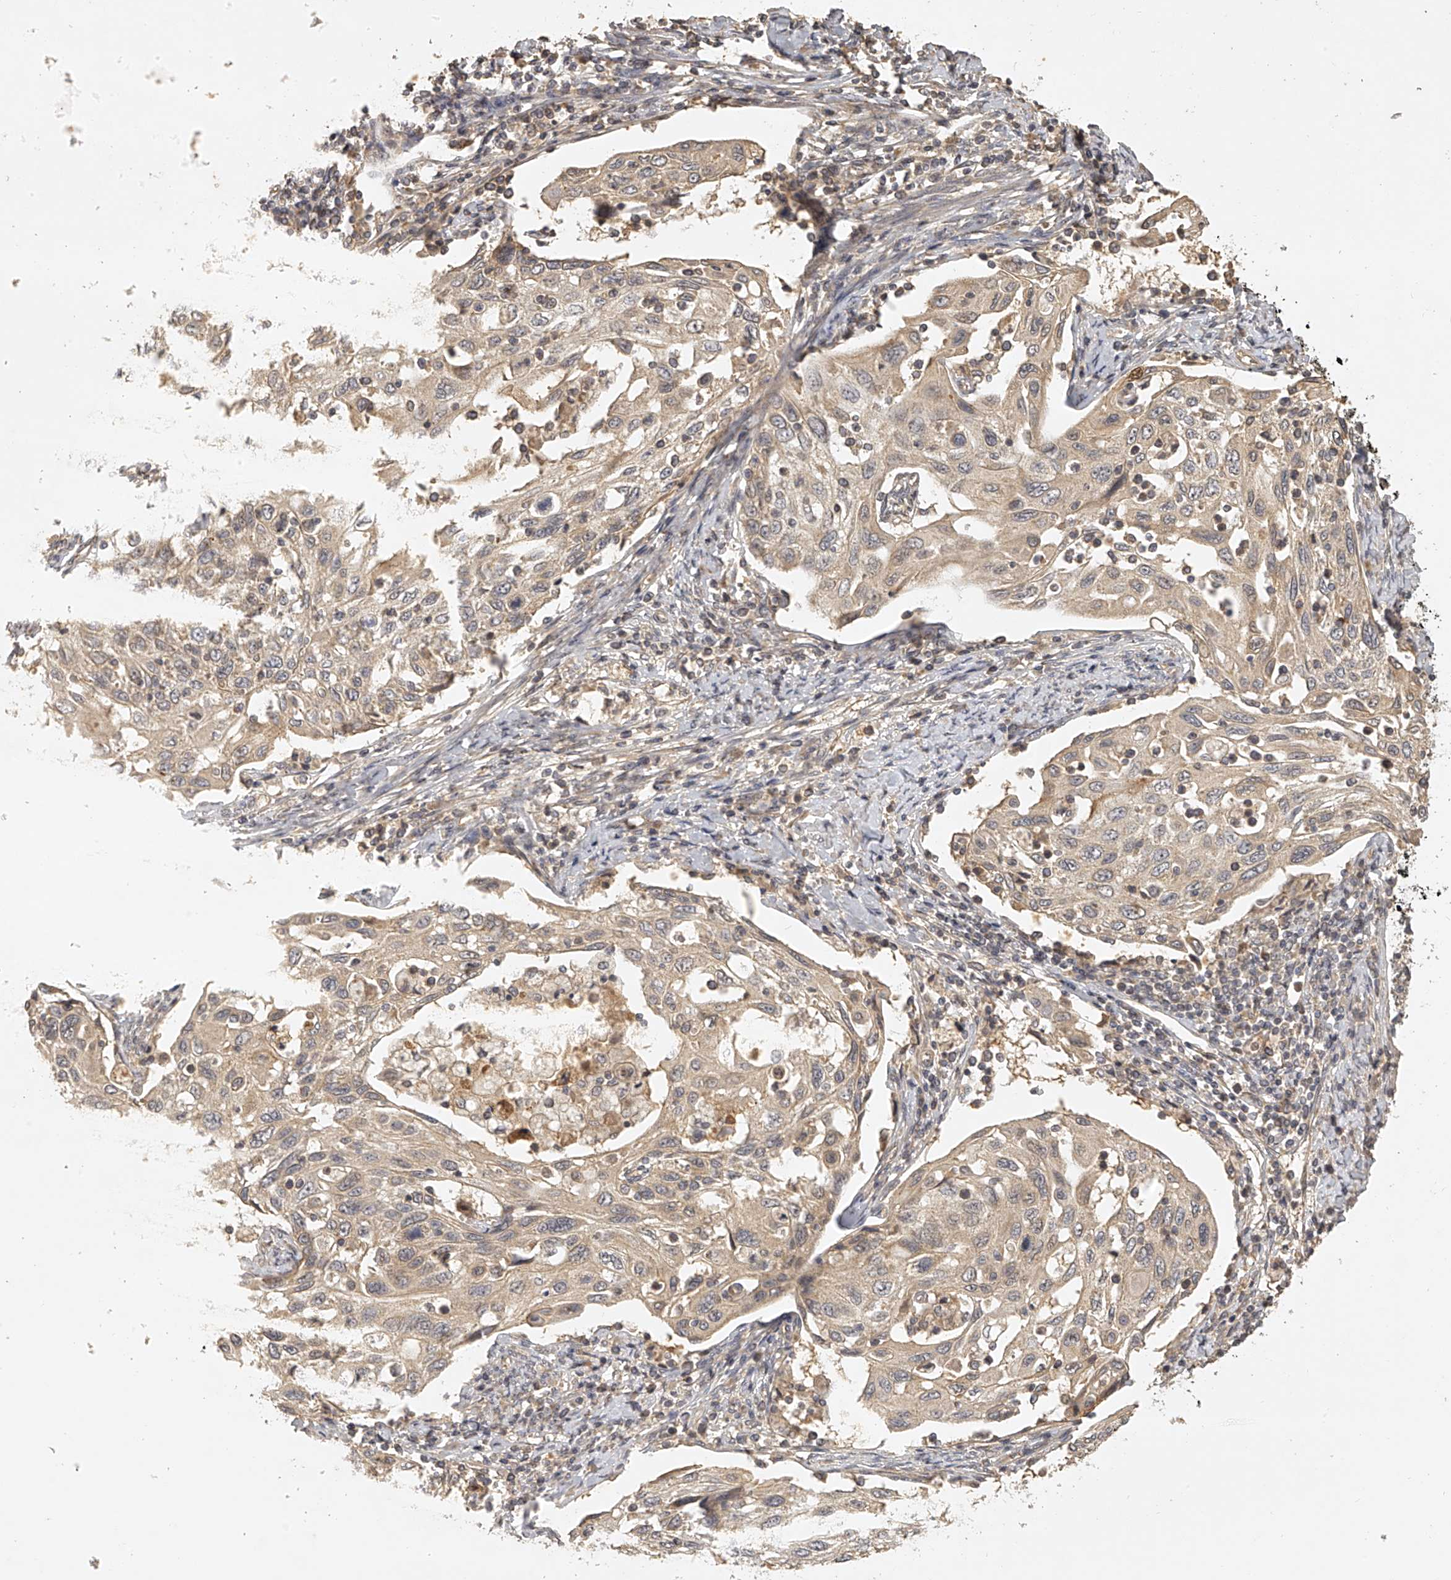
{"staining": {"intensity": "weak", "quantity": "<25%", "location": "cytoplasmic/membranous"}, "tissue": "cervical cancer", "cell_type": "Tumor cells", "image_type": "cancer", "snomed": [{"axis": "morphology", "description": "Squamous cell carcinoma, NOS"}, {"axis": "topography", "description": "Cervix"}], "caption": "An IHC image of cervical cancer is shown. There is no staining in tumor cells of cervical cancer. Nuclei are stained in blue.", "gene": "NFS1", "patient": {"sex": "female", "age": 70}}